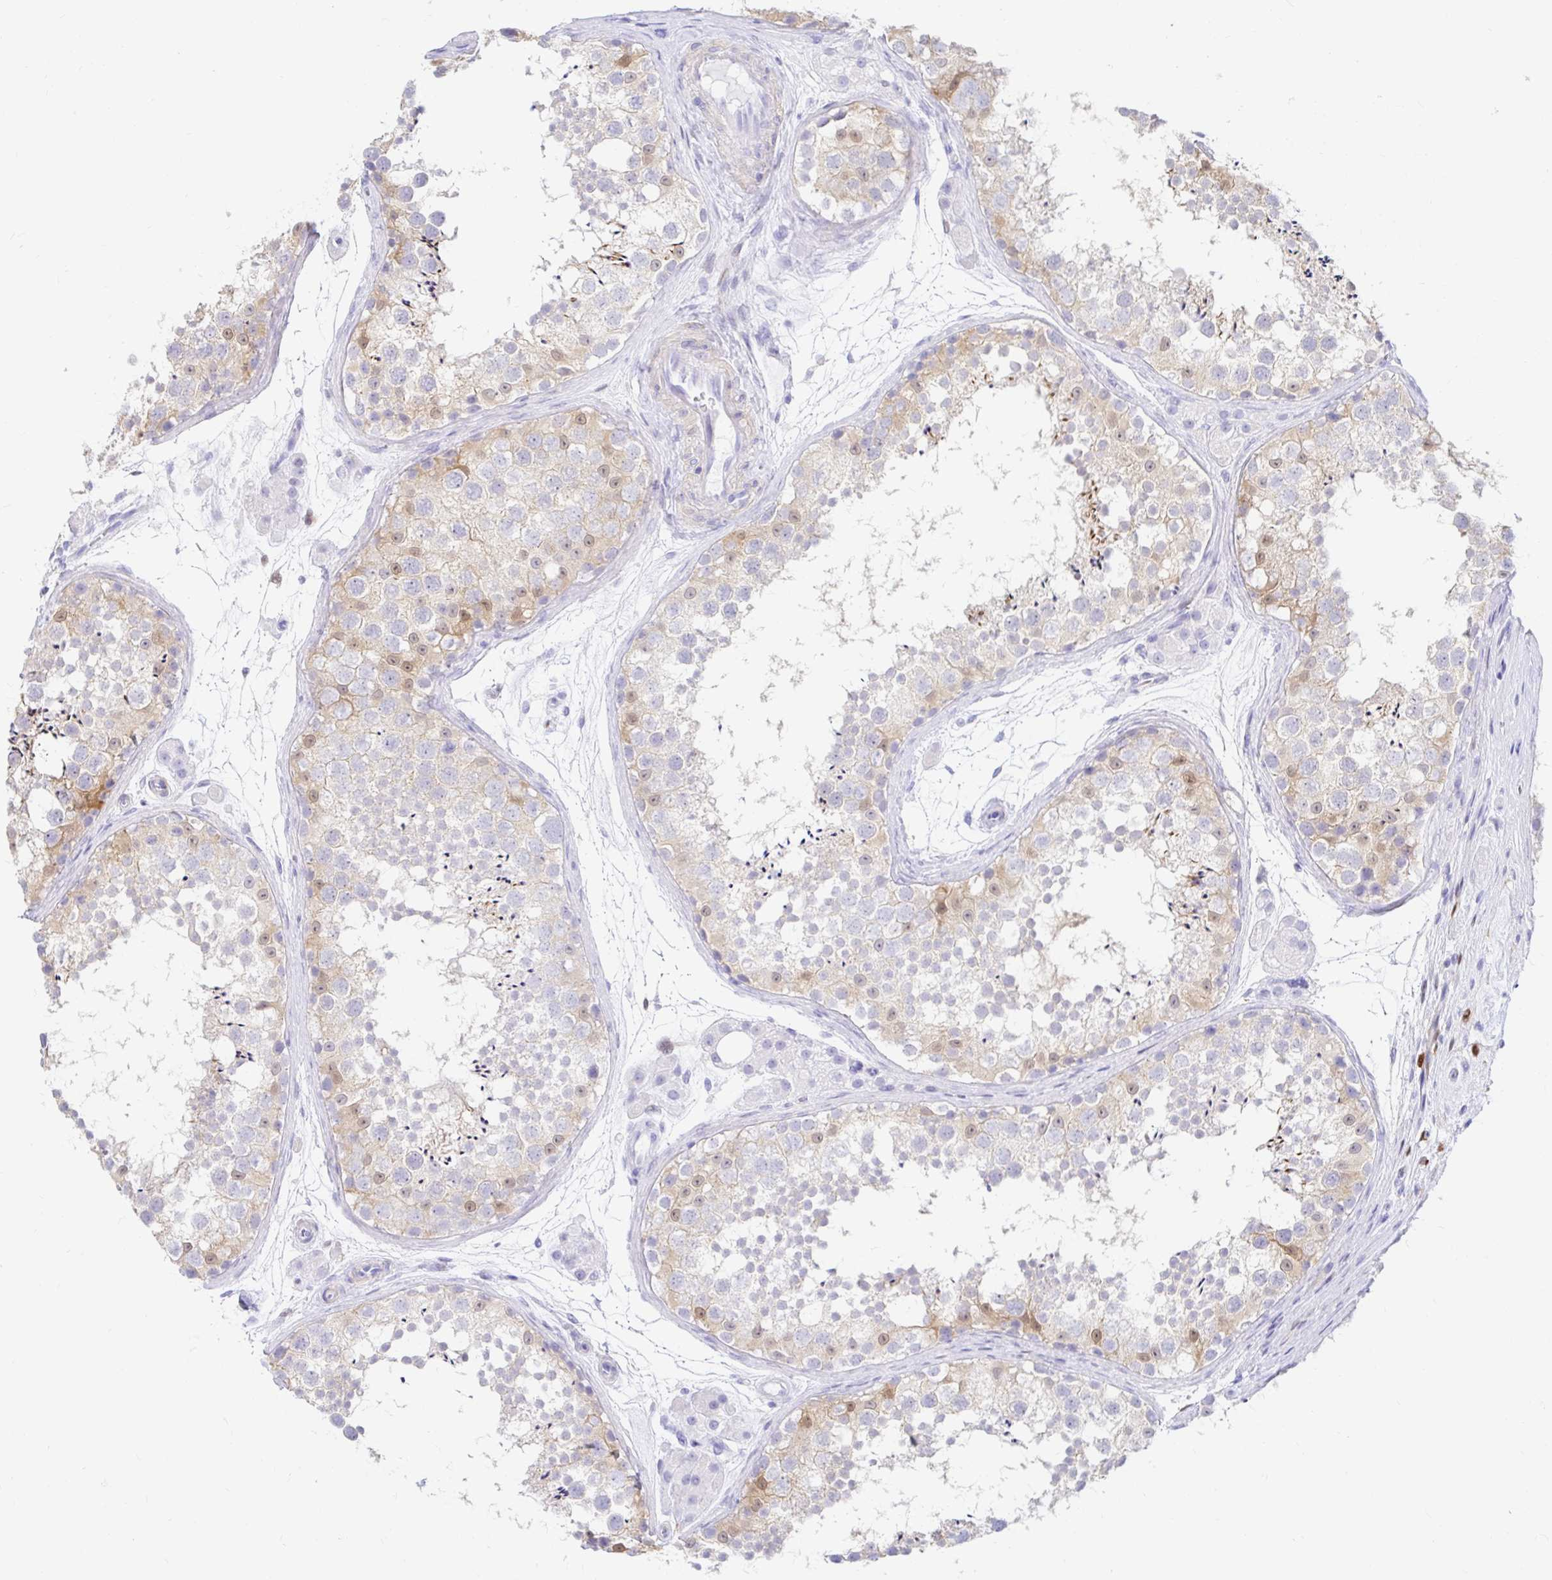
{"staining": {"intensity": "weak", "quantity": "<25%", "location": "cytoplasmic/membranous"}, "tissue": "testis", "cell_type": "Cells in seminiferous ducts", "image_type": "normal", "snomed": [{"axis": "morphology", "description": "Normal tissue, NOS"}, {"axis": "topography", "description": "Testis"}], "caption": "High magnification brightfield microscopy of normal testis stained with DAB (3,3'-diaminobenzidine) (brown) and counterstained with hematoxylin (blue): cells in seminiferous ducts show no significant expression.", "gene": "PPP1R1B", "patient": {"sex": "male", "age": 41}}